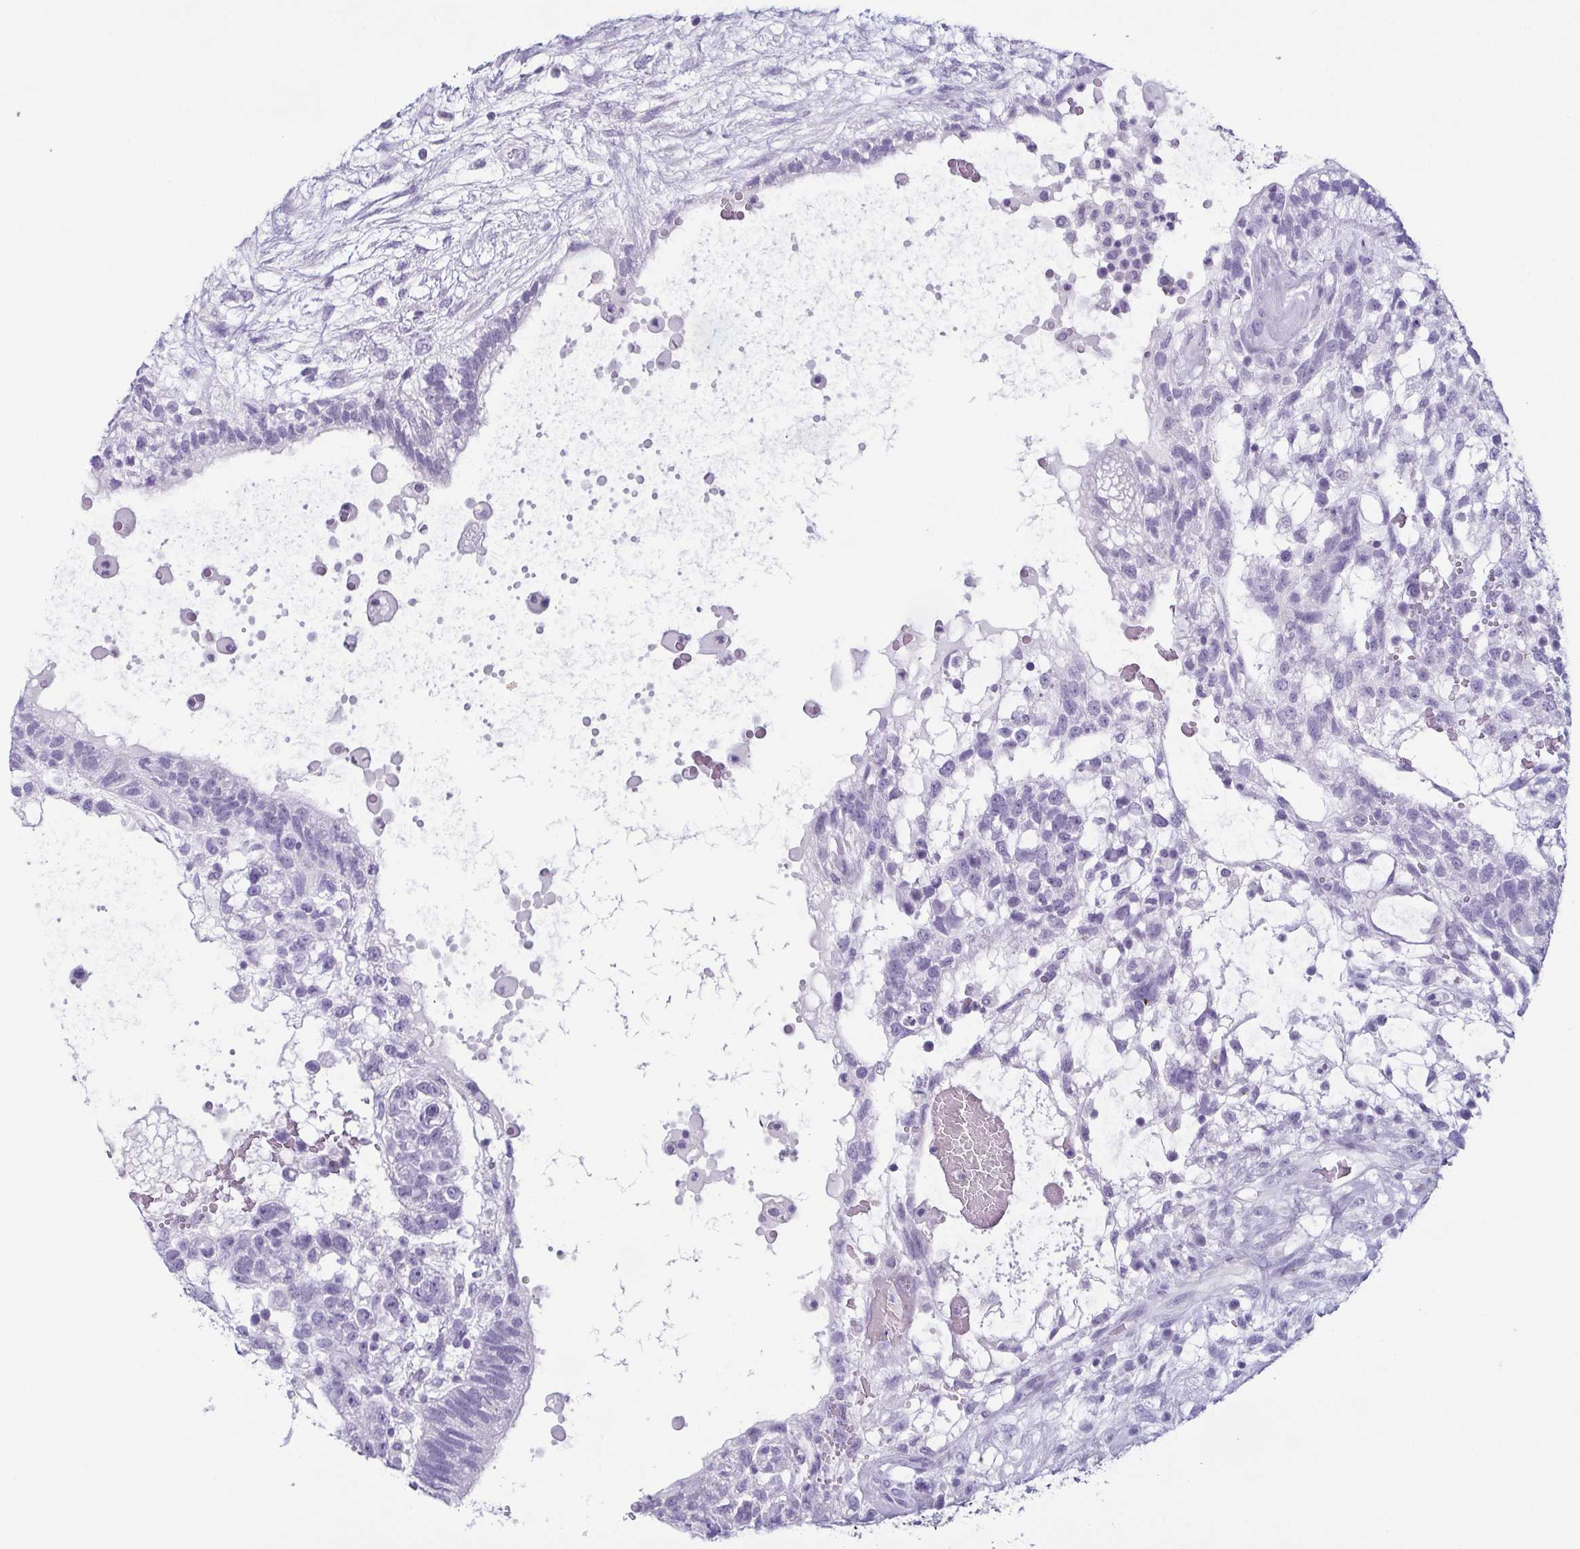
{"staining": {"intensity": "negative", "quantity": "none", "location": "none"}, "tissue": "testis cancer", "cell_type": "Tumor cells", "image_type": "cancer", "snomed": [{"axis": "morphology", "description": "Normal tissue, NOS"}, {"axis": "morphology", "description": "Carcinoma, Embryonal, NOS"}, {"axis": "topography", "description": "Testis"}], "caption": "DAB (3,3'-diaminobenzidine) immunohistochemical staining of testis cancer (embryonal carcinoma) demonstrates no significant positivity in tumor cells.", "gene": "KRT78", "patient": {"sex": "male", "age": 32}}